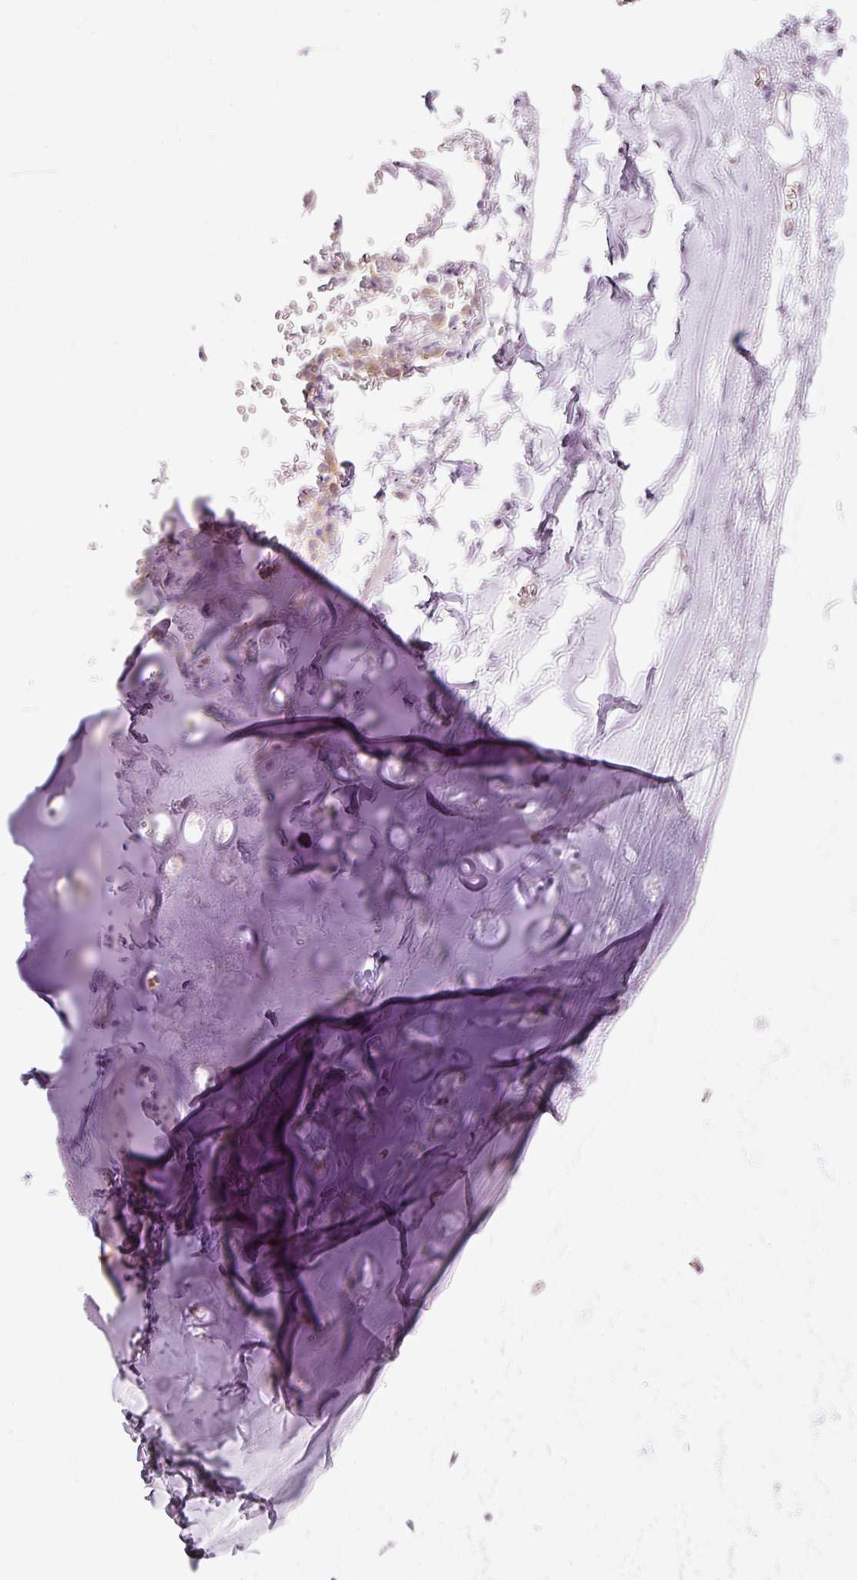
{"staining": {"intensity": "moderate", "quantity": "<25%", "location": "cytoplasmic/membranous"}, "tissue": "soft tissue", "cell_type": "Chondrocytes", "image_type": "normal", "snomed": [{"axis": "morphology", "description": "Normal tissue, NOS"}, {"axis": "topography", "description": "Cartilage tissue"}, {"axis": "topography", "description": "Bronchus"}, {"axis": "topography", "description": "Peripheral nerve tissue"}], "caption": "Immunohistochemistry (IHC) (DAB (3,3'-diaminobenzidine)) staining of unremarkable human soft tissue displays moderate cytoplasmic/membranous protein staining in about <25% of chondrocytes.", "gene": "PDXDC1", "patient": {"sex": "female", "age": 59}}